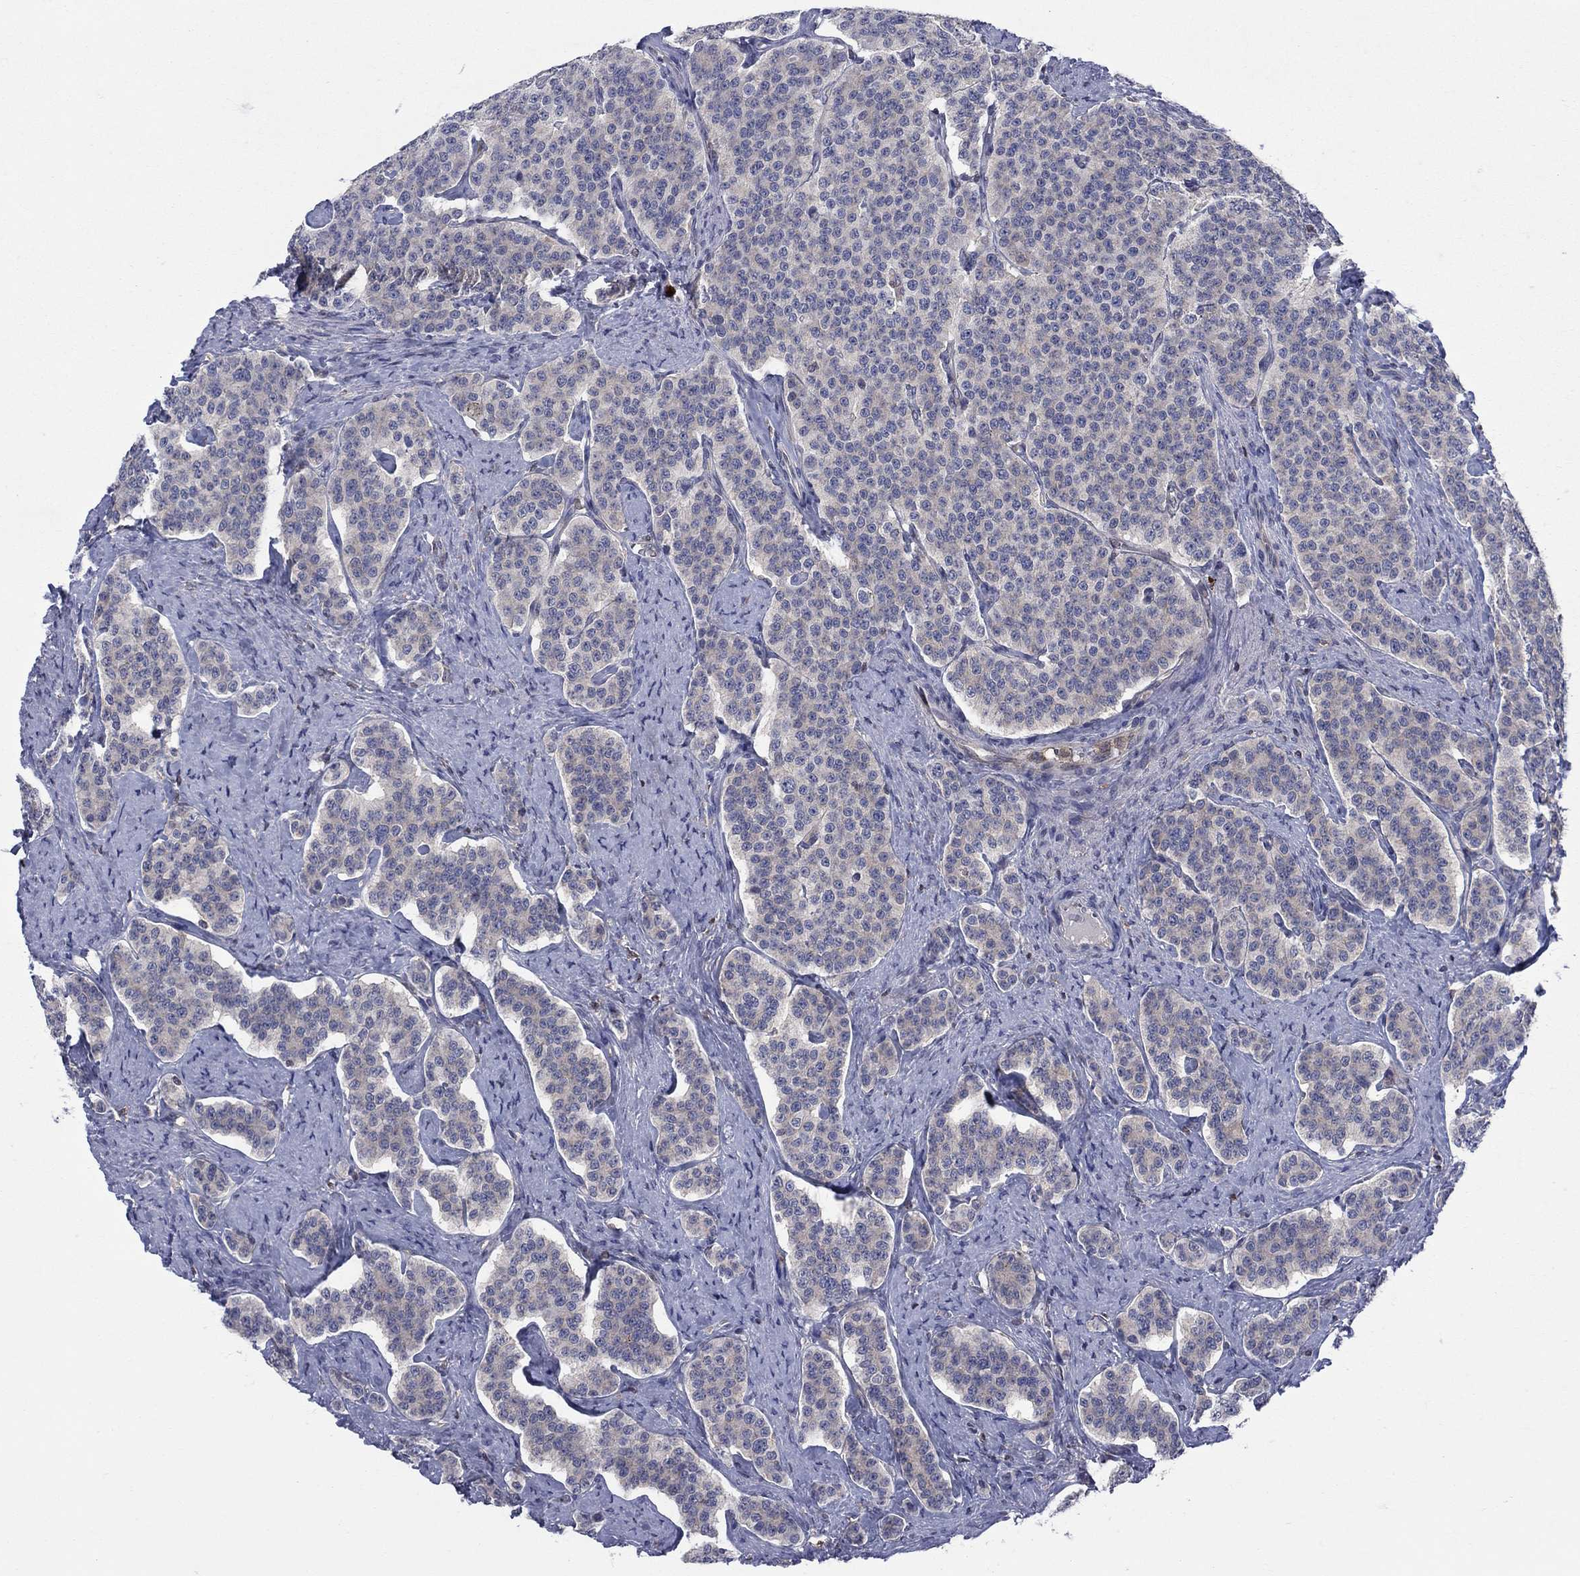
{"staining": {"intensity": "negative", "quantity": "none", "location": "none"}, "tissue": "carcinoid", "cell_type": "Tumor cells", "image_type": "cancer", "snomed": [{"axis": "morphology", "description": "Carcinoid, malignant, NOS"}, {"axis": "topography", "description": "Small intestine"}], "caption": "This is an immunohistochemistry photomicrograph of carcinoid (malignant). There is no expression in tumor cells.", "gene": "ZNHIT3", "patient": {"sex": "female", "age": 58}}